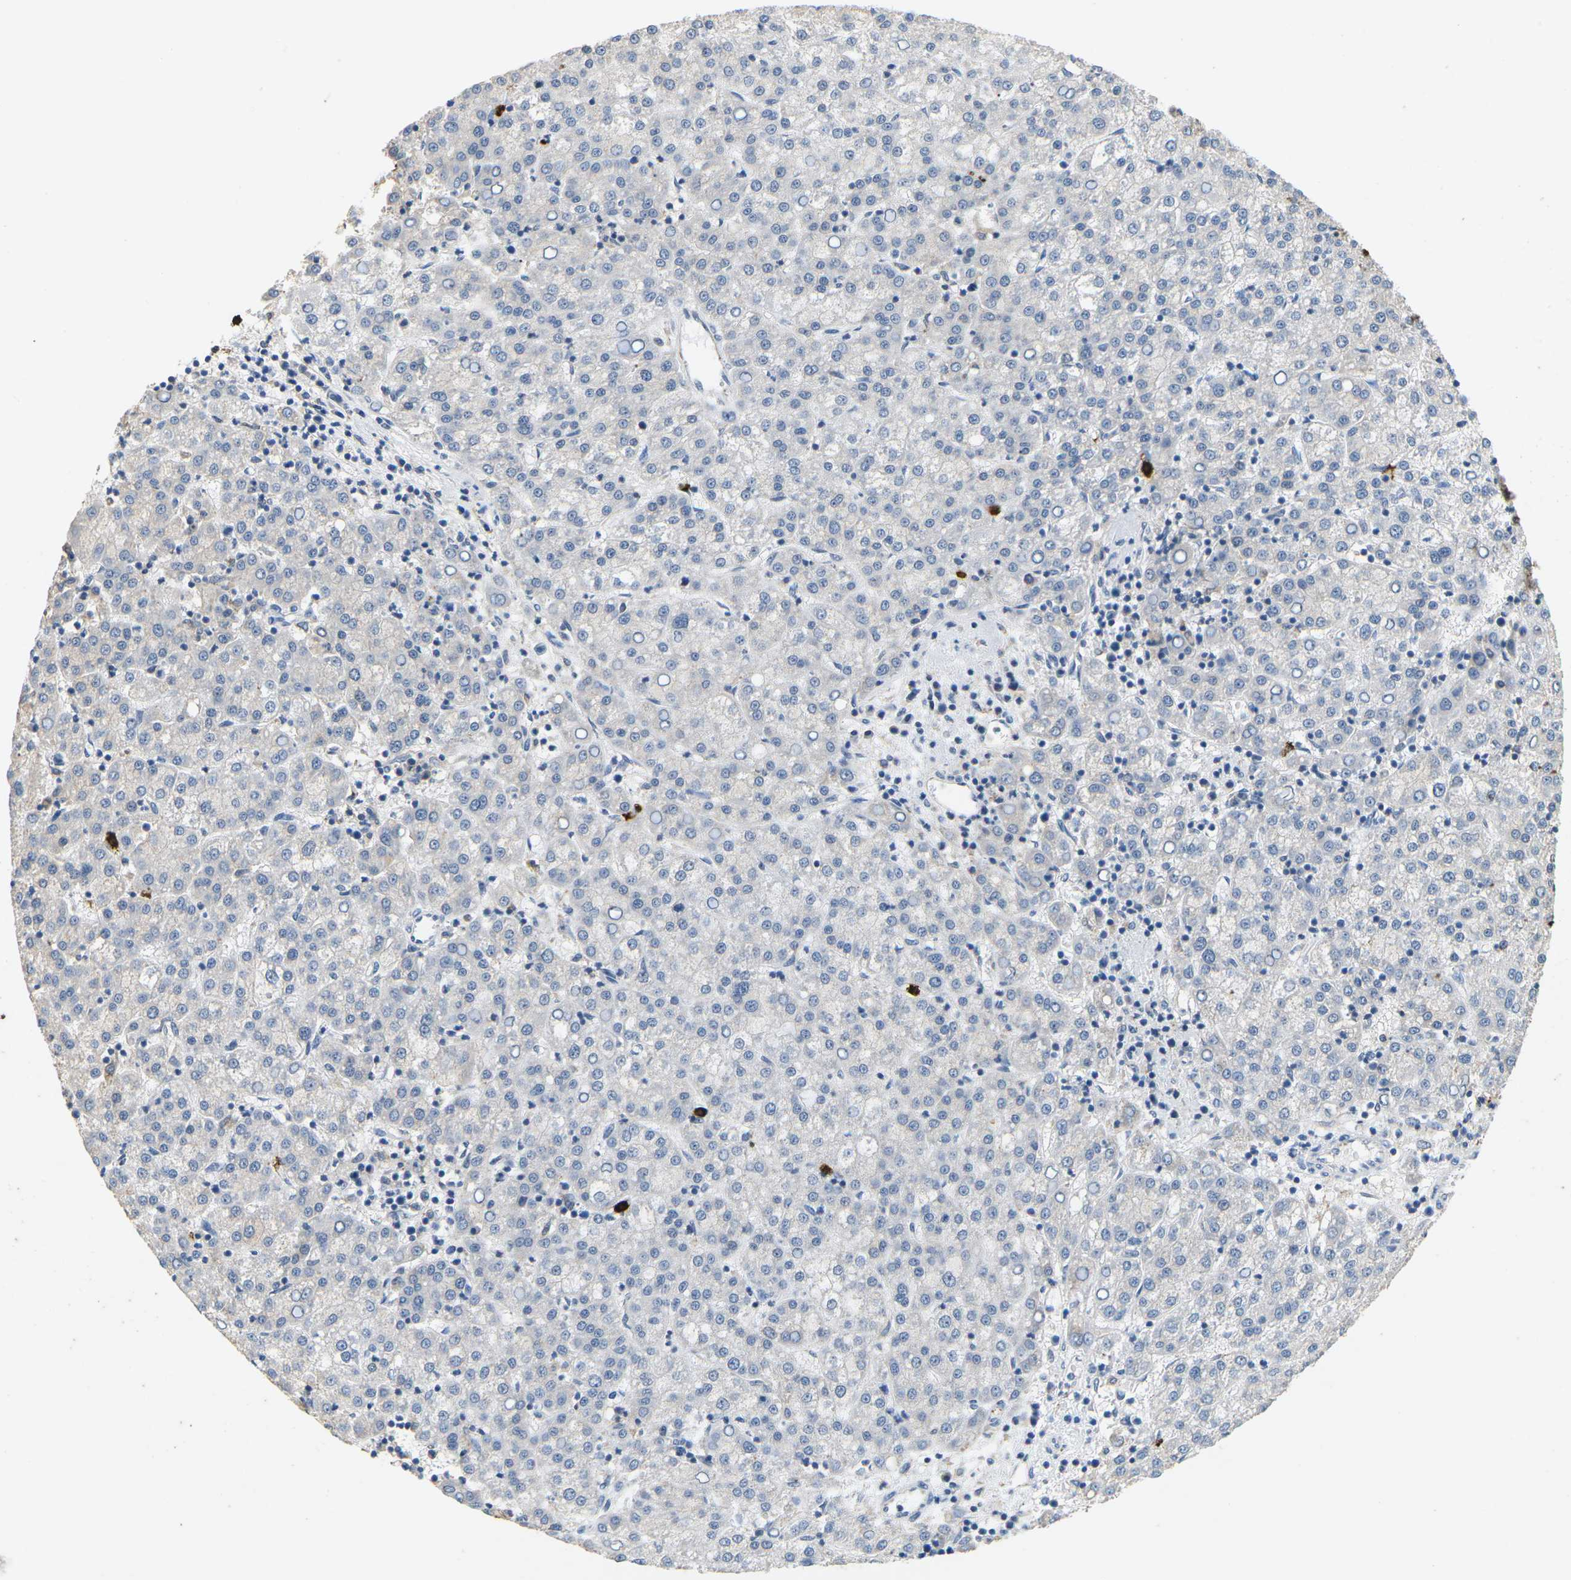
{"staining": {"intensity": "negative", "quantity": "none", "location": "none"}, "tissue": "liver cancer", "cell_type": "Tumor cells", "image_type": "cancer", "snomed": [{"axis": "morphology", "description": "Carcinoma, Hepatocellular, NOS"}, {"axis": "topography", "description": "Liver"}], "caption": "Liver cancer was stained to show a protein in brown. There is no significant expression in tumor cells. The staining was performed using DAB to visualize the protein expression in brown, while the nuclei were stained in blue with hematoxylin (Magnification: 20x).", "gene": "ADM", "patient": {"sex": "female", "age": 58}}